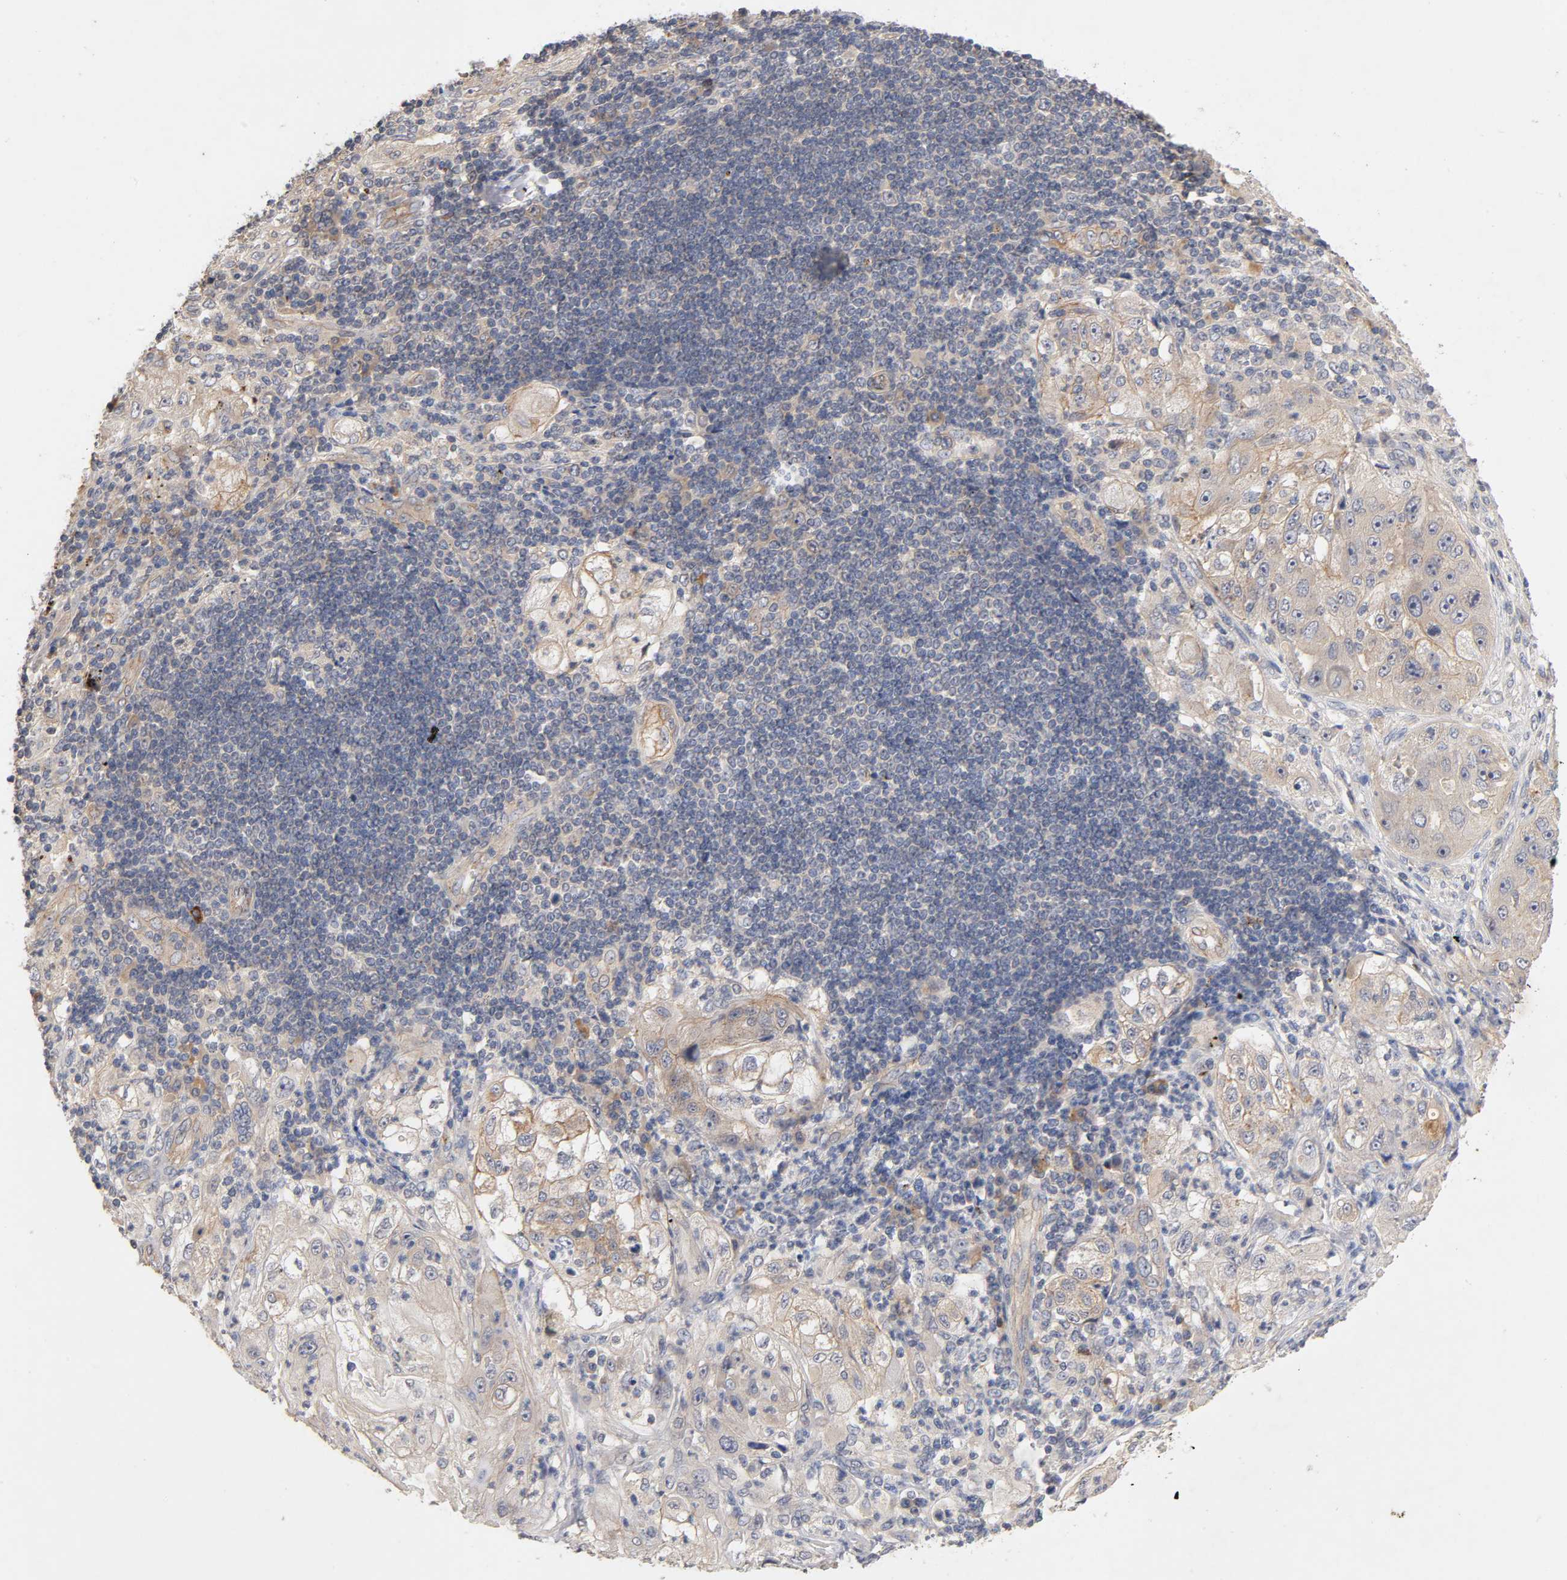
{"staining": {"intensity": "moderate", "quantity": ">75%", "location": "cytoplasmic/membranous"}, "tissue": "lung cancer", "cell_type": "Tumor cells", "image_type": "cancer", "snomed": [{"axis": "morphology", "description": "Inflammation, NOS"}, {"axis": "morphology", "description": "Squamous cell carcinoma, NOS"}, {"axis": "topography", "description": "Lymph node"}, {"axis": "topography", "description": "Soft tissue"}, {"axis": "topography", "description": "Lung"}], "caption": "DAB (3,3'-diaminobenzidine) immunohistochemical staining of human lung cancer (squamous cell carcinoma) demonstrates moderate cytoplasmic/membranous protein expression in about >75% of tumor cells.", "gene": "PDZD11", "patient": {"sex": "male", "age": 66}}